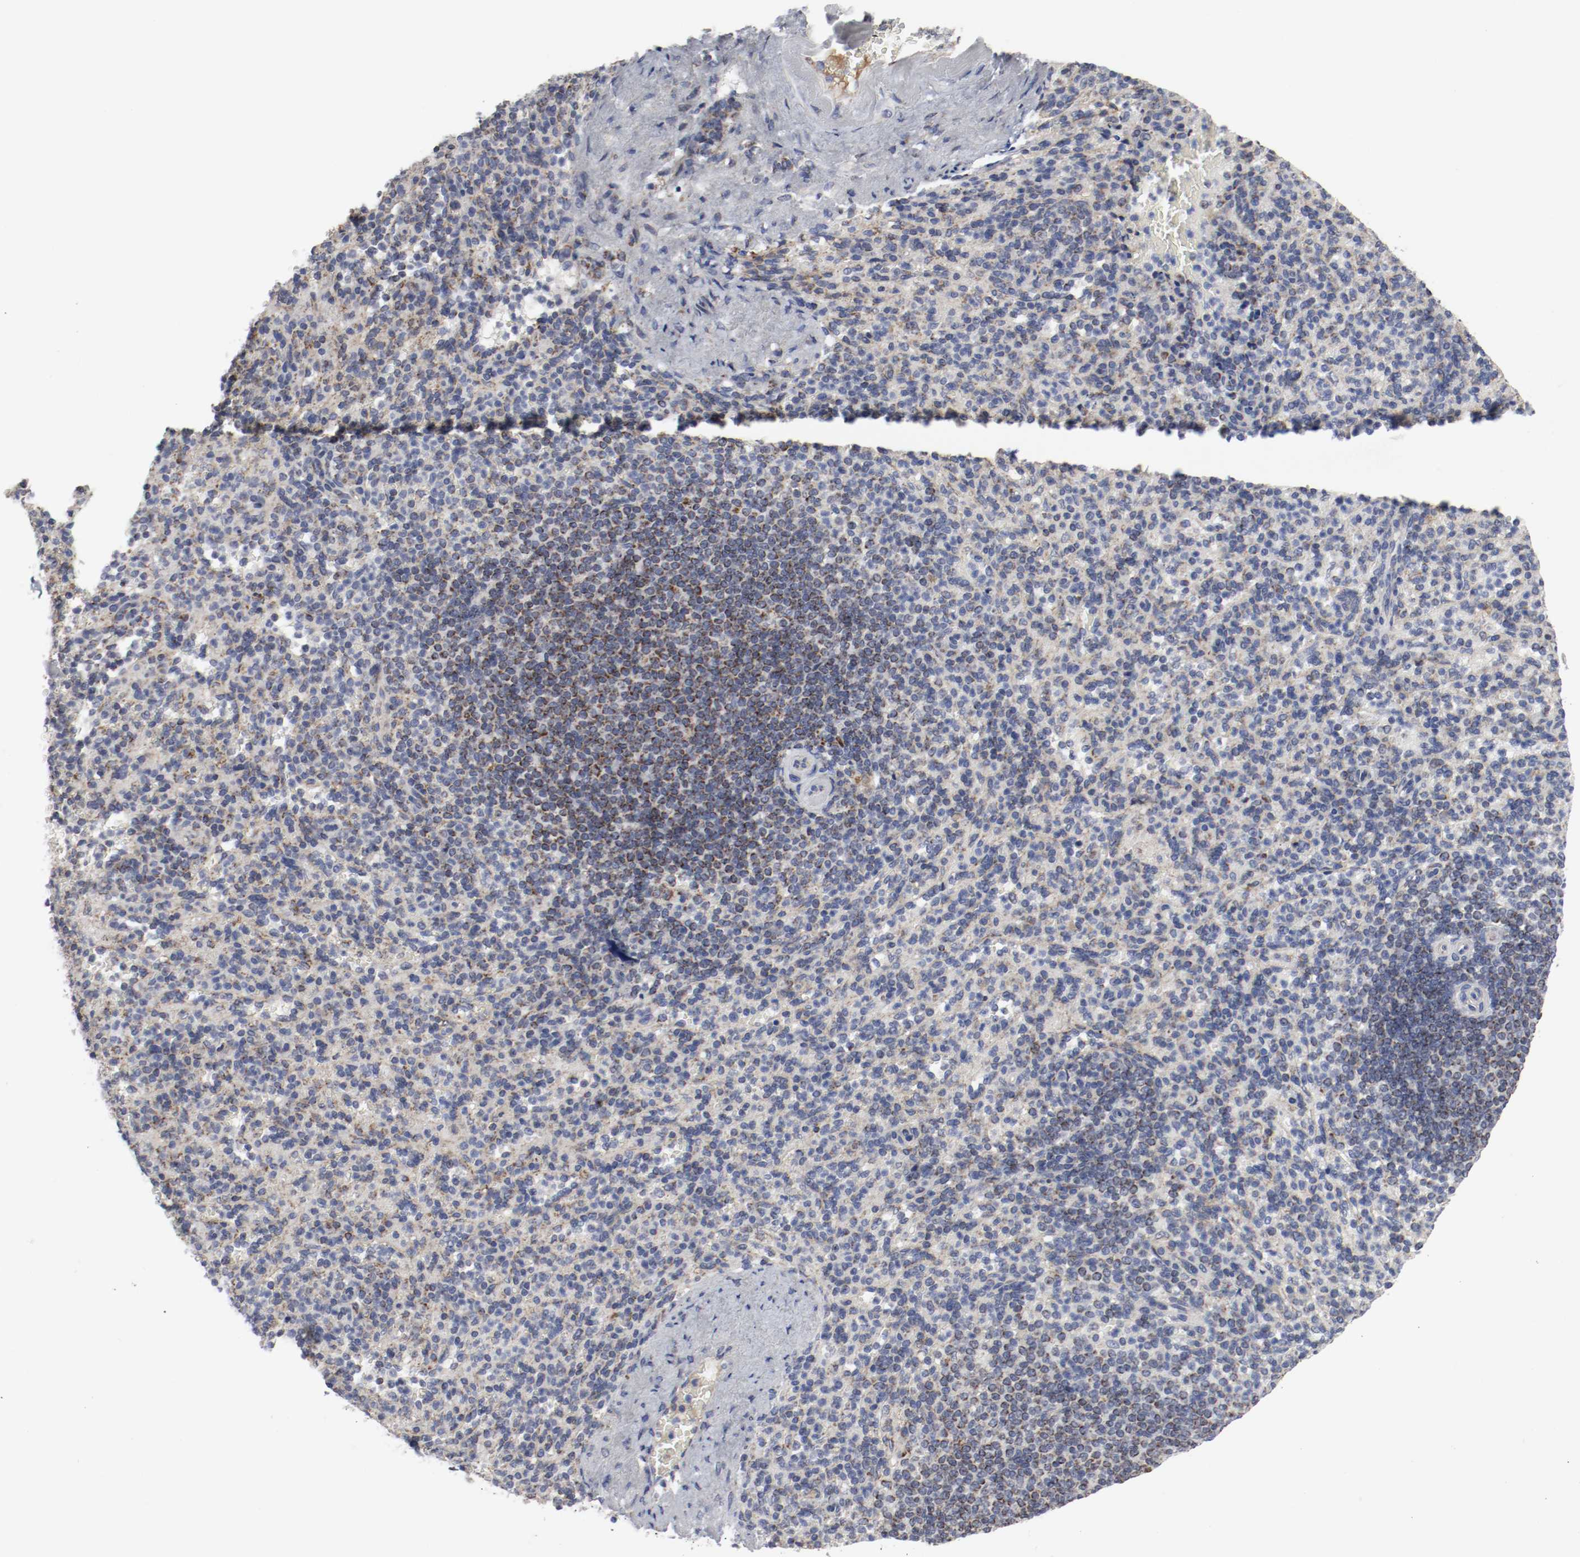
{"staining": {"intensity": "moderate", "quantity": "<25%", "location": "cytoplasmic/membranous"}, "tissue": "spleen", "cell_type": "Cells in red pulp", "image_type": "normal", "snomed": [{"axis": "morphology", "description": "Normal tissue, NOS"}, {"axis": "topography", "description": "Spleen"}], "caption": "Brown immunohistochemical staining in unremarkable human spleen exhibits moderate cytoplasmic/membranous staining in approximately <25% of cells in red pulp.", "gene": "AFG3L2", "patient": {"sex": "female", "age": 74}}